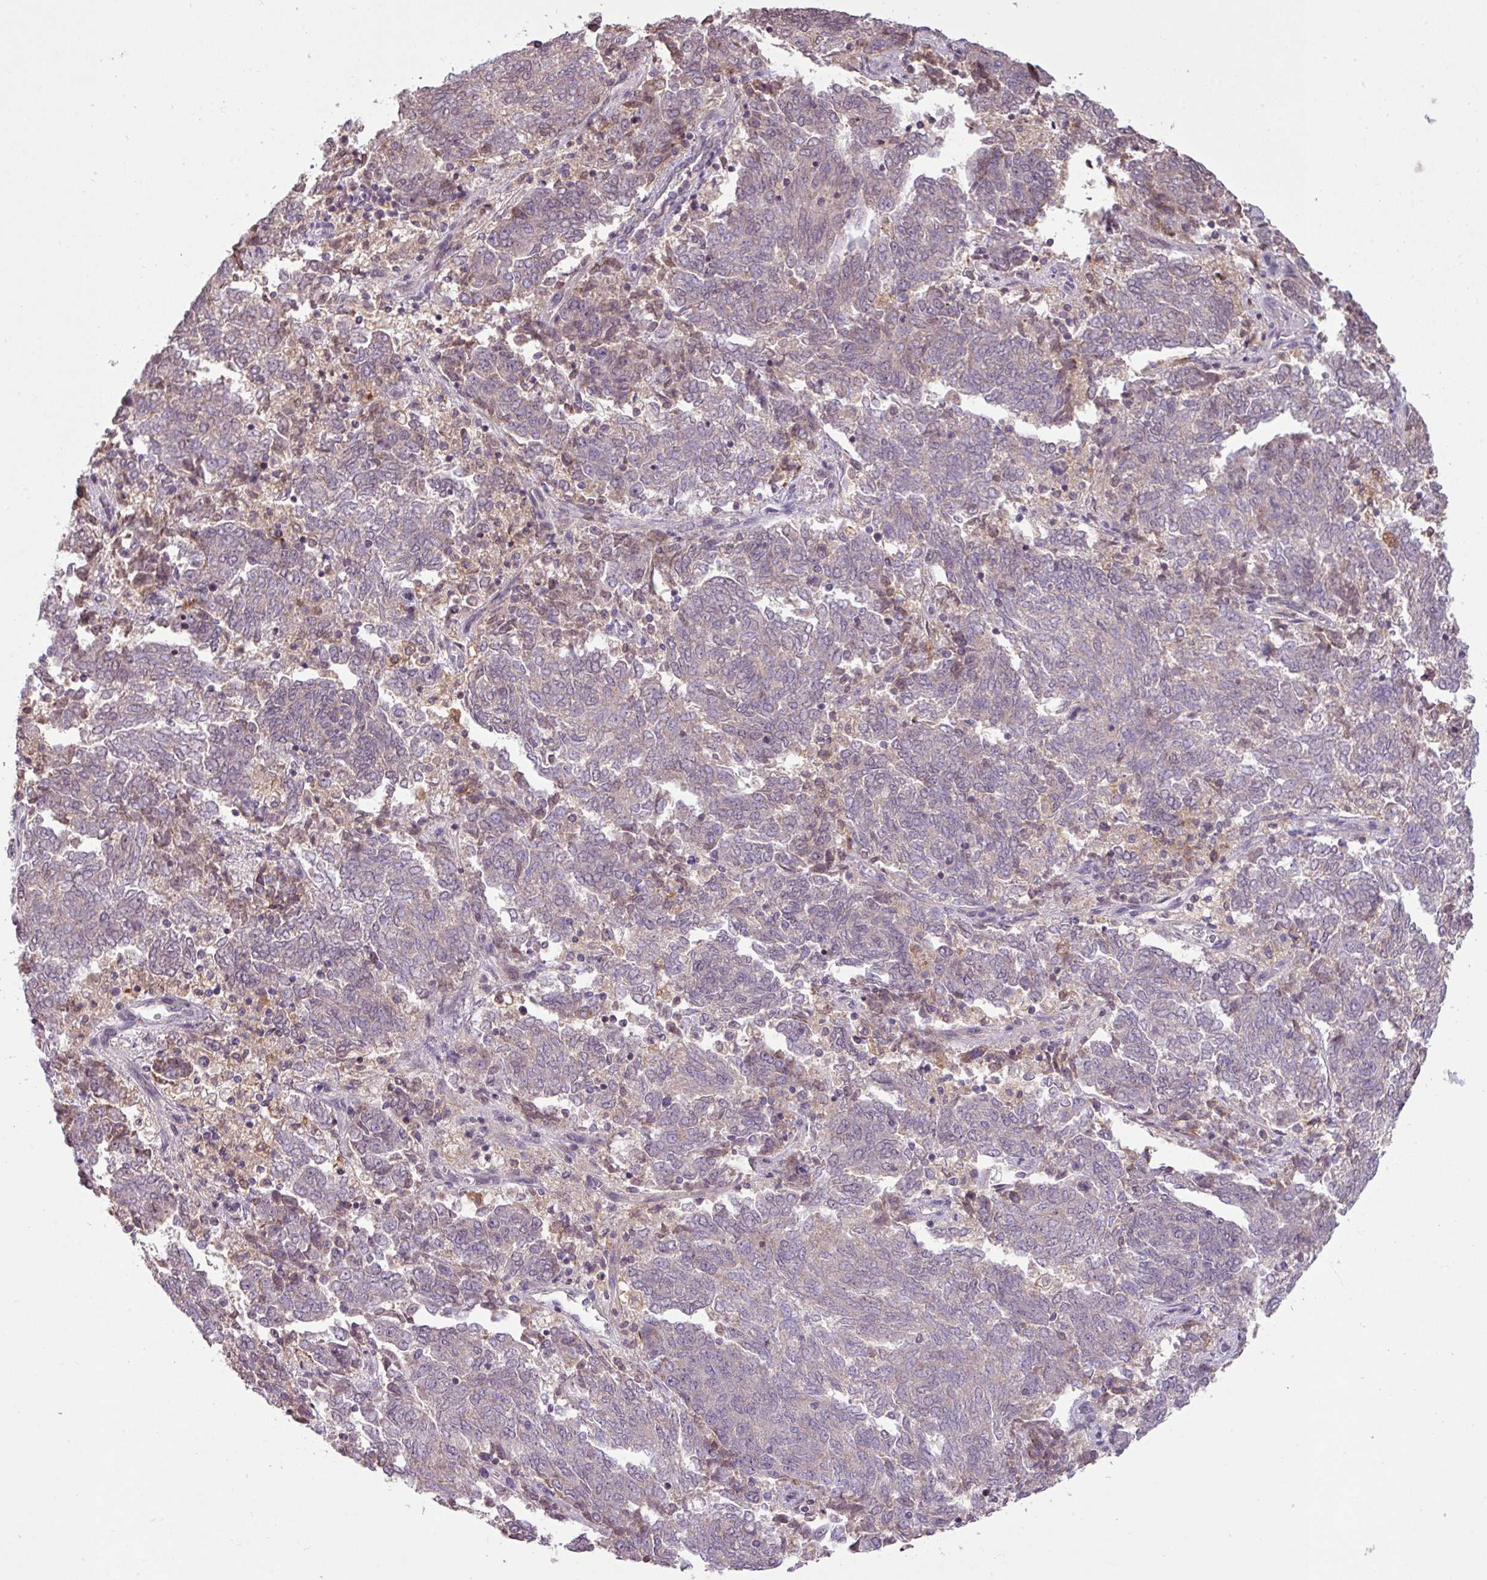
{"staining": {"intensity": "weak", "quantity": "<25%", "location": "cytoplasmic/membranous"}, "tissue": "endometrial cancer", "cell_type": "Tumor cells", "image_type": "cancer", "snomed": [{"axis": "morphology", "description": "Adenocarcinoma, NOS"}, {"axis": "topography", "description": "Endometrium"}], "caption": "Image shows no protein positivity in tumor cells of endometrial cancer (adenocarcinoma) tissue.", "gene": "ARHGEF25", "patient": {"sex": "female", "age": 80}}